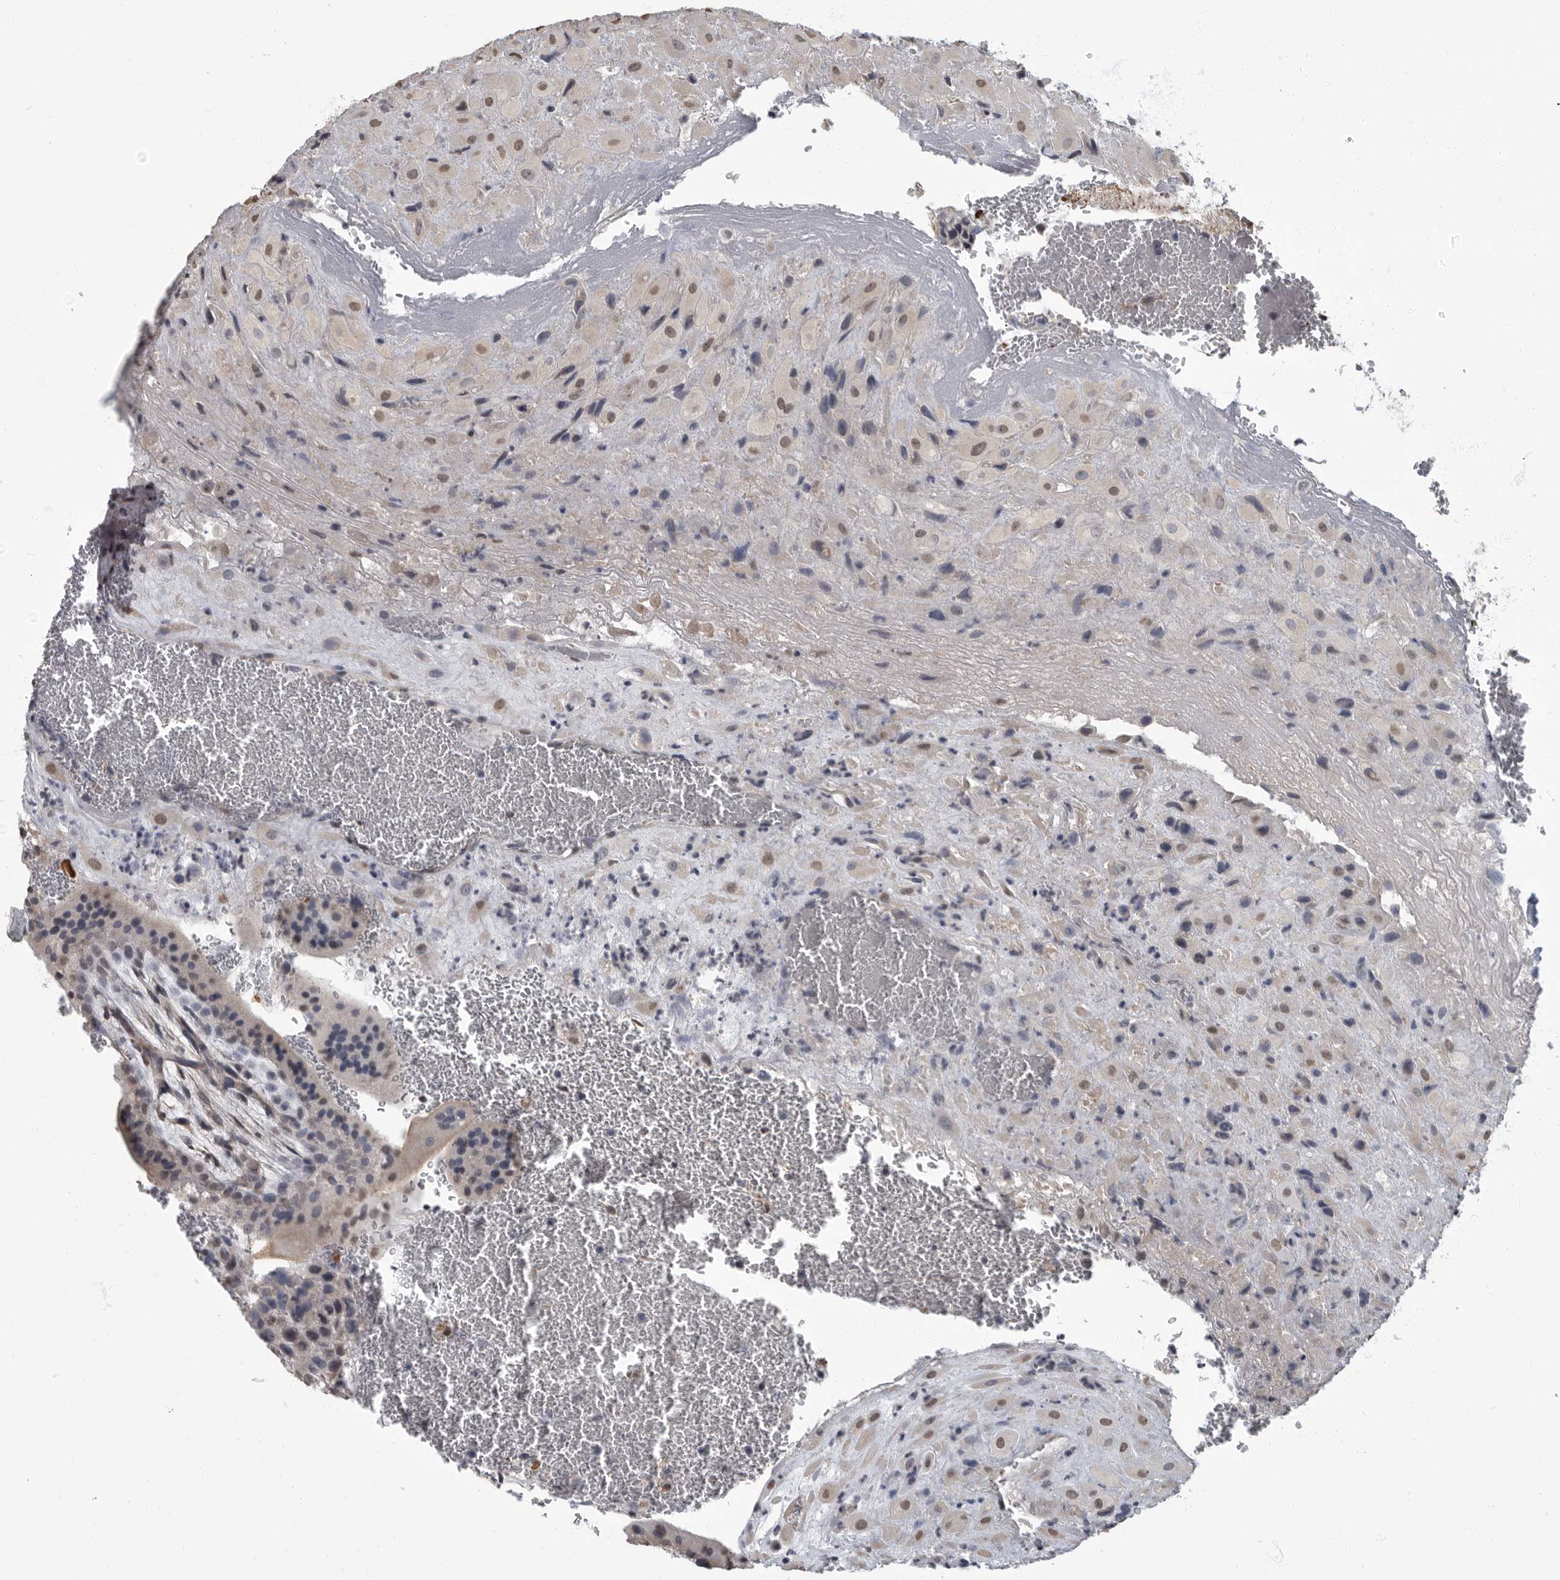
{"staining": {"intensity": "weak", "quantity": ">75%", "location": "nuclear"}, "tissue": "placenta", "cell_type": "Decidual cells", "image_type": "normal", "snomed": [{"axis": "morphology", "description": "Normal tissue, NOS"}, {"axis": "topography", "description": "Placenta"}], "caption": "Protein expression analysis of unremarkable placenta shows weak nuclear expression in approximately >75% of decidual cells. (brown staining indicates protein expression, while blue staining denotes nuclei).", "gene": "ARHGEF10", "patient": {"sex": "female", "age": 35}}